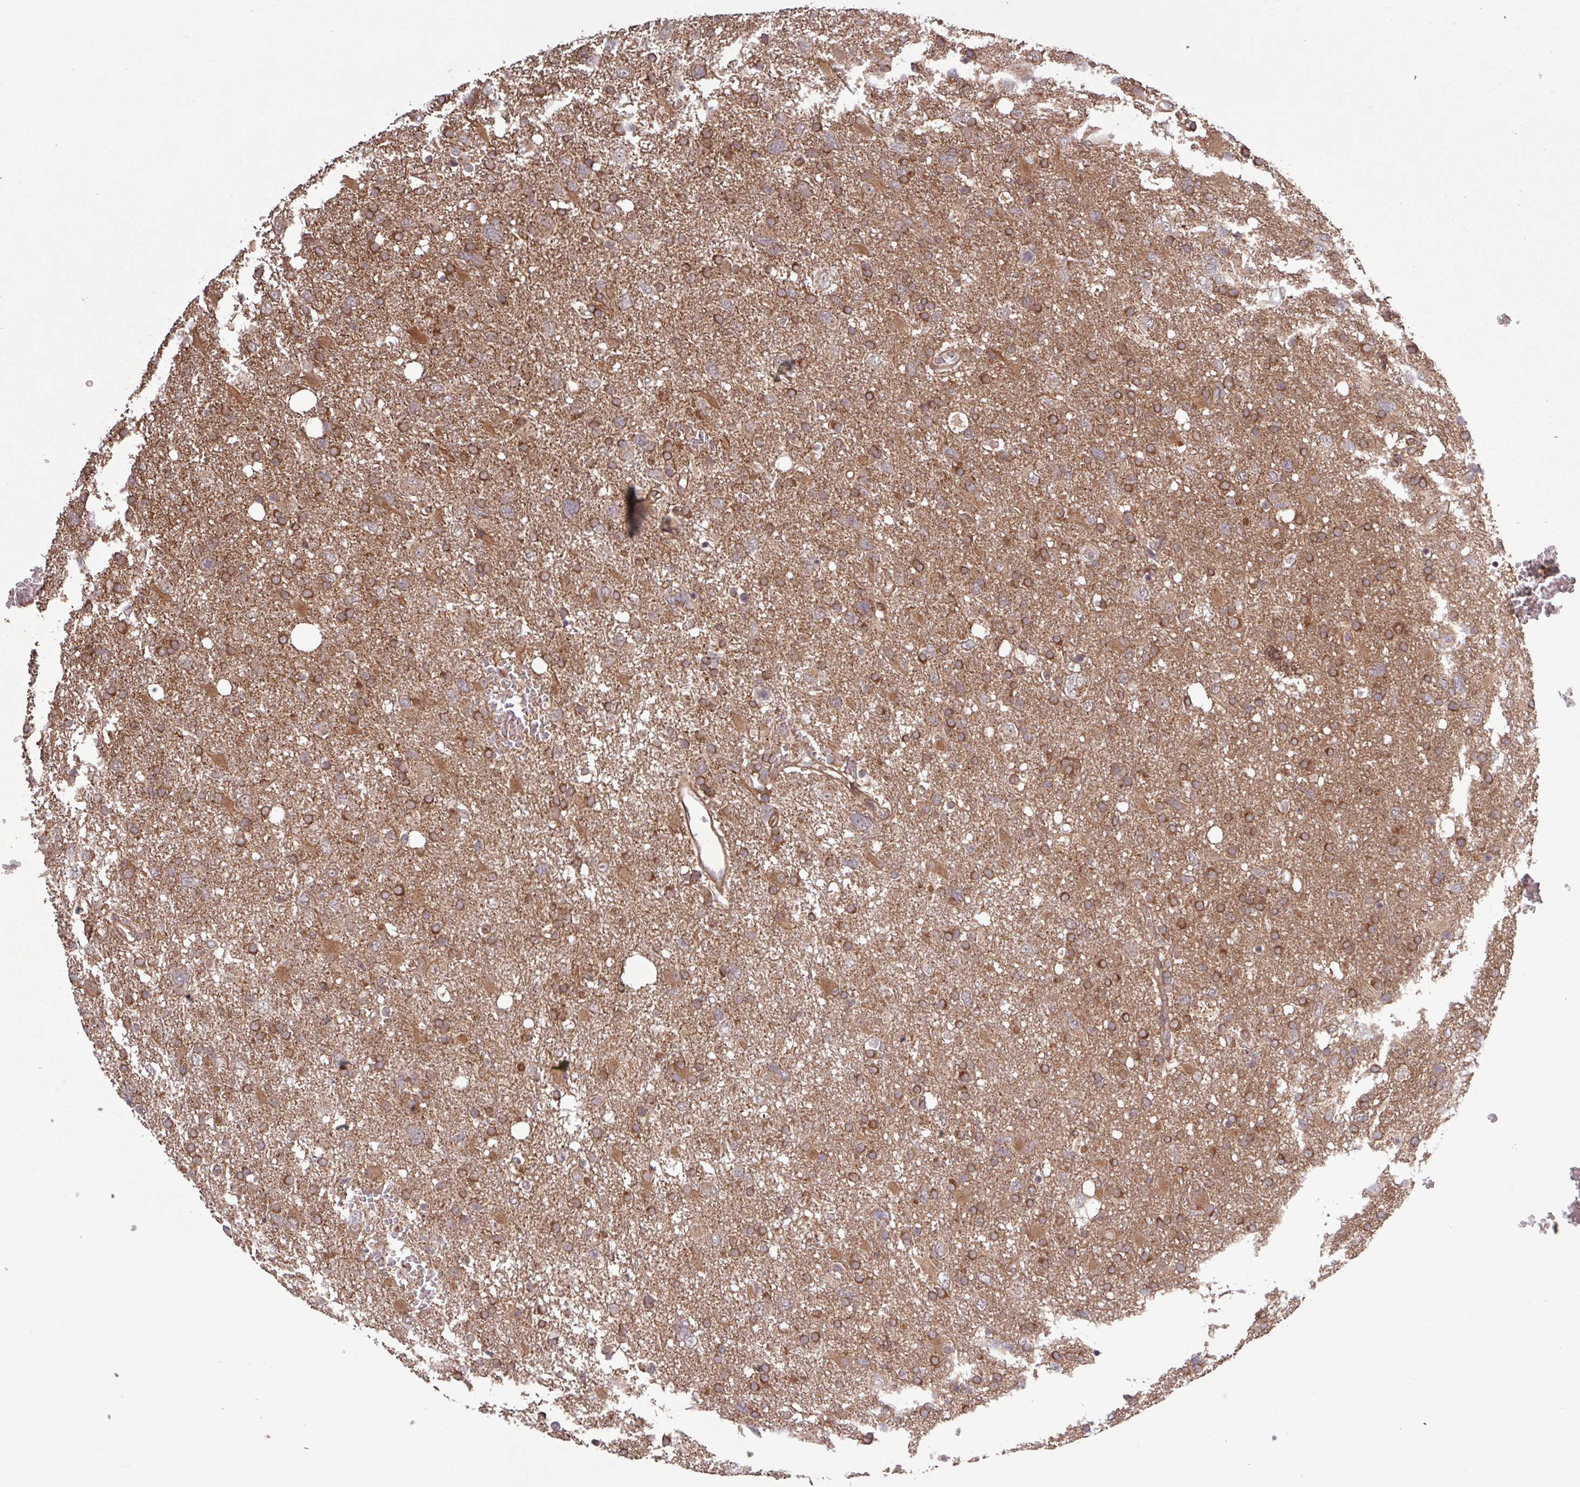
{"staining": {"intensity": "moderate", "quantity": ">75%", "location": "cytoplasmic/membranous"}, "tissue": "glioma", "cell_type": "Tumor cells", "image_type": "cancer", "snomed": [{"axis": "morphology", "description": "Glioma, malignant, High grade"}, {"axis": "topography", "description": "Brain"}], "caption": "Immunohistochemistry (IHC) staining of glioma, which shows medium levels of moderate cytoplasmic/membranous staining in about >75% of tumor cells indicating moderate cytoplasmic/membranous protein positivity. The staining was performed using DAB (3,3'-diaminobenzidine) (brown) for protein detection and nuclei were counterstained in hematoxylin (blue).", "gene": "TRABD2A", "patient": {"sex": "male", "age": 61}}